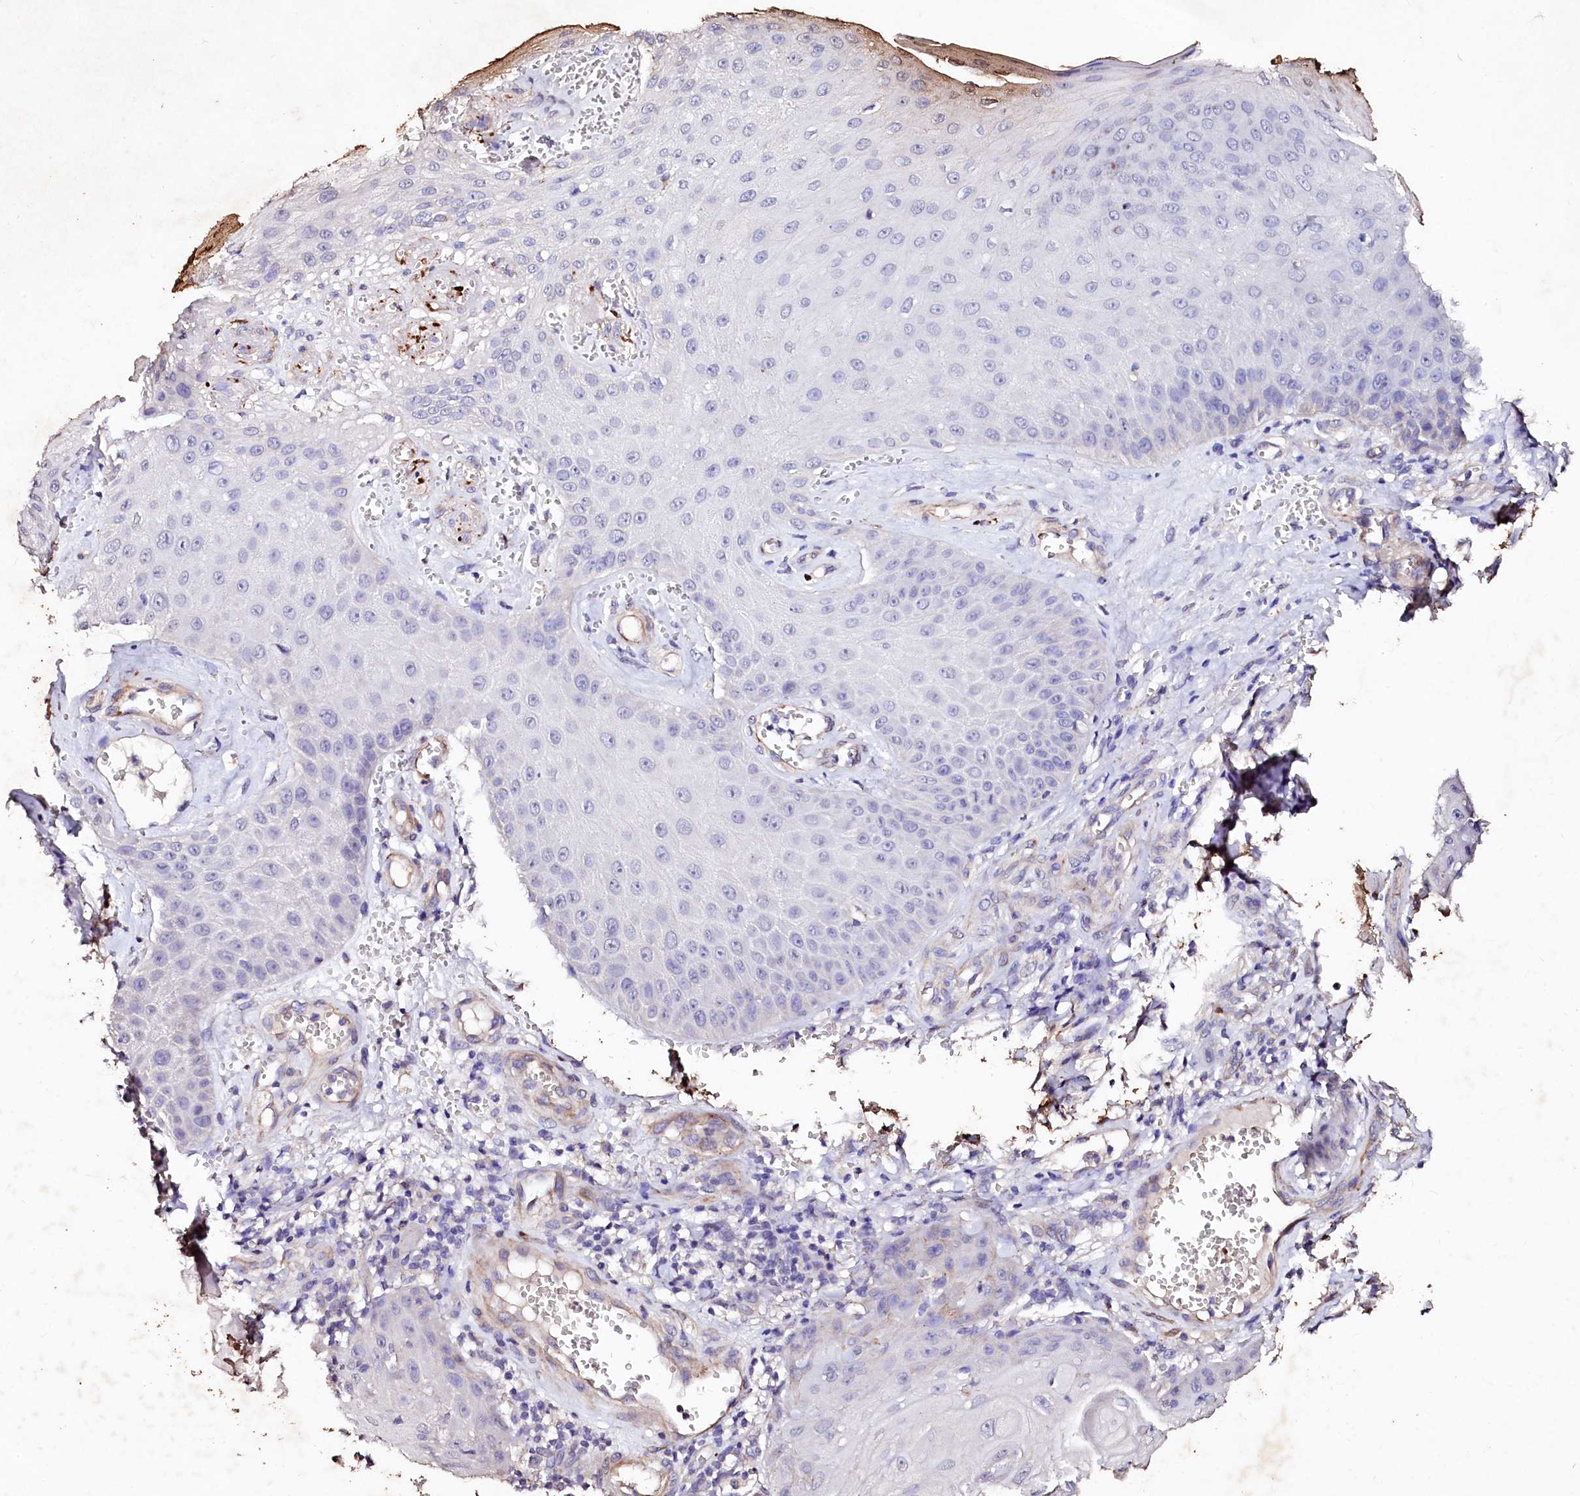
{"staining": {"intensity": "negative", "quantity": "none", "location": "none"}, "tissue": "skin cancer", "cell_type": "Tumor cells", "image_type": "cancer", "snomed": [{"axis": "morphology", "description": "Squamous cell carcinoma, NOS"}, {"axis": "topography", "description": "Skin"}], "caption": "High magnification brightfield microscopy of skin squamous cell carcinoma stained with DAB (brown) and counterstained with hematoxylin (blue): tumor cells show no significant positivity.", "gene": "VPS36", "patient": {"sex": "male", "age": 74}}